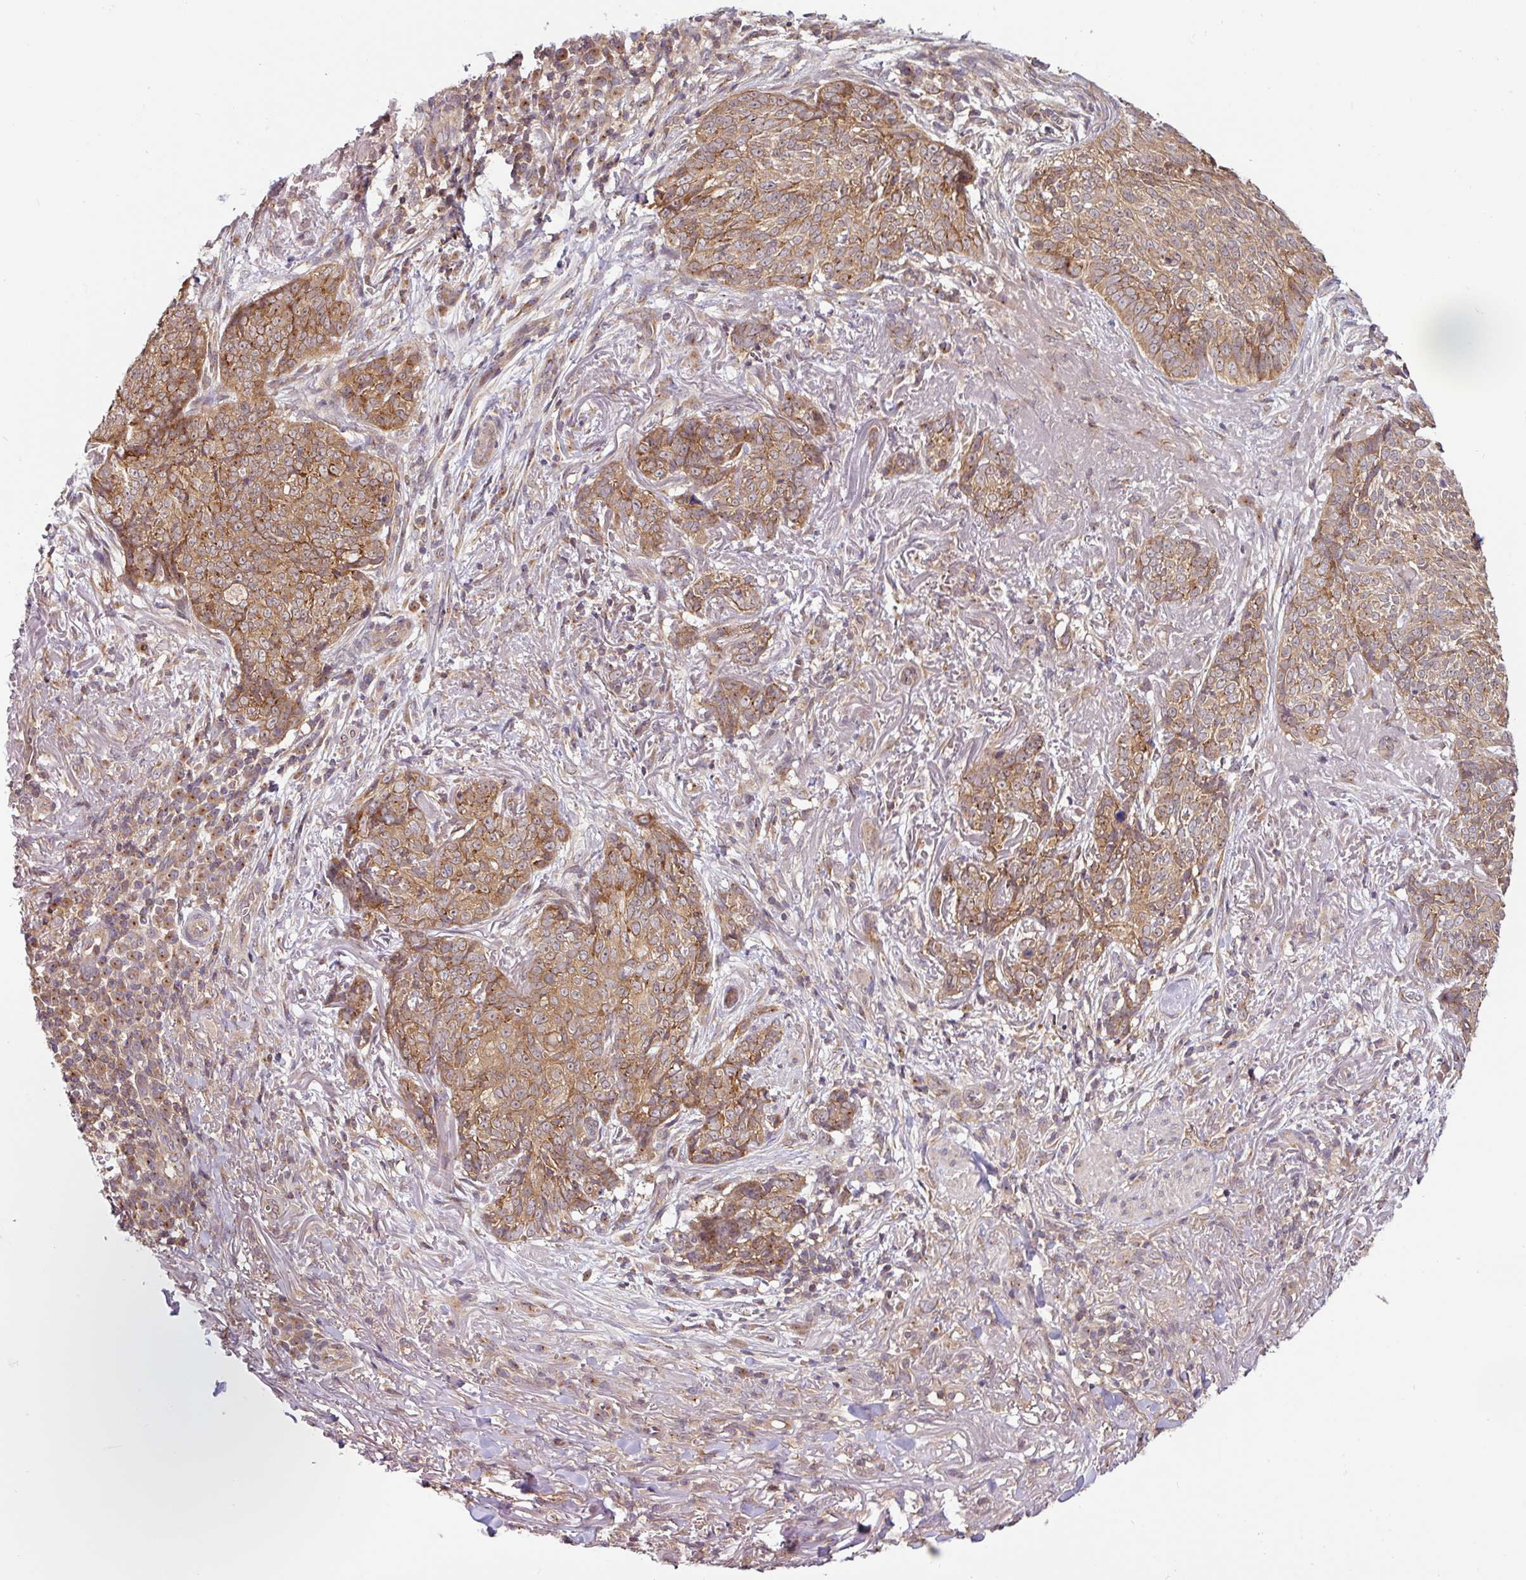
{"staining": {"intensity": "moderate", "quantity": ">75%", "location": "cytoplasmic/membranous"}, "tissue": "skin cancer", "cell_type": "Tumor cells", "image_type": "cancer", "snomed": [{"axis": "morphology", "description": "Basal cell carcinoma"}, {"axis": "topography", "description": "Skin"}, {"axis": "topography", "description": "Skin of face"}], "caption": "The micrograph shows a brown stain indicating the presence of a protein in the cytoplasmic/membranous of tumor cells in skin cancer (basal cell carcinoma).", "gene": "SHB", "patient": {"sex": "female", "age": 95}}